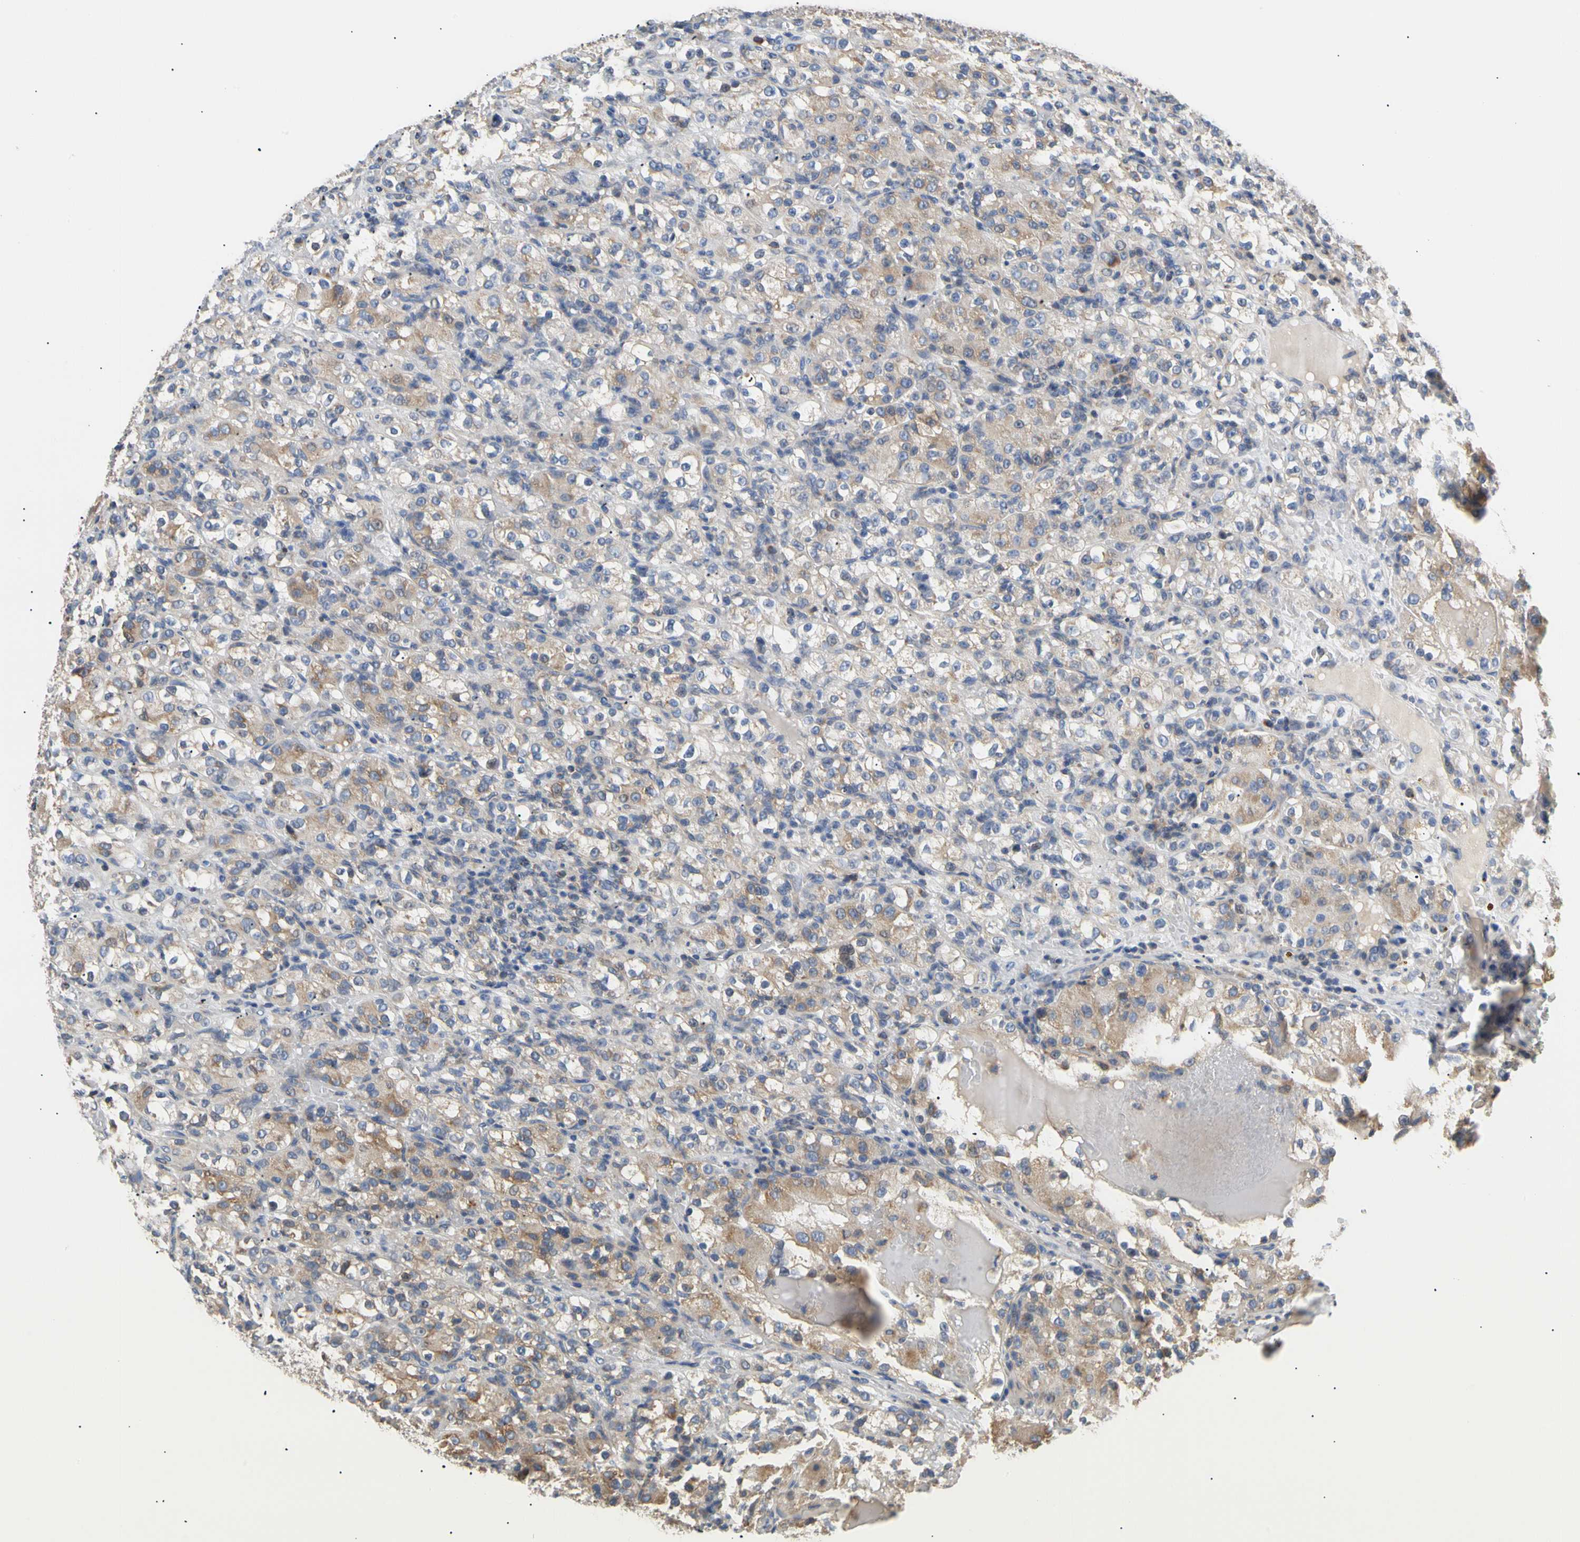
{"staining": {"intensity": "moderate", "quantity": "<25%", "location": "cytoplasmic/membranous"}, "tissue": "renal cancer", "cell_type": "Tumor cells", "image_type": "cancer", "snomed": [{"axis": "morphology", "description": "Normal tissue, NOS"}, {"axis": "morphology", "description": "Adenocarcinoma, NOS"}, {"axis": "topography", "description": "Kidney"}], "caption": "Brown immunohistochemical staining in human renal adenocarcinoma exhibits moderate cytoplasmic/membranous staining in approximately <25% of tumor cells.", "gene": "PLGRKT", "patient": {"sex": "male", "age": 61}}